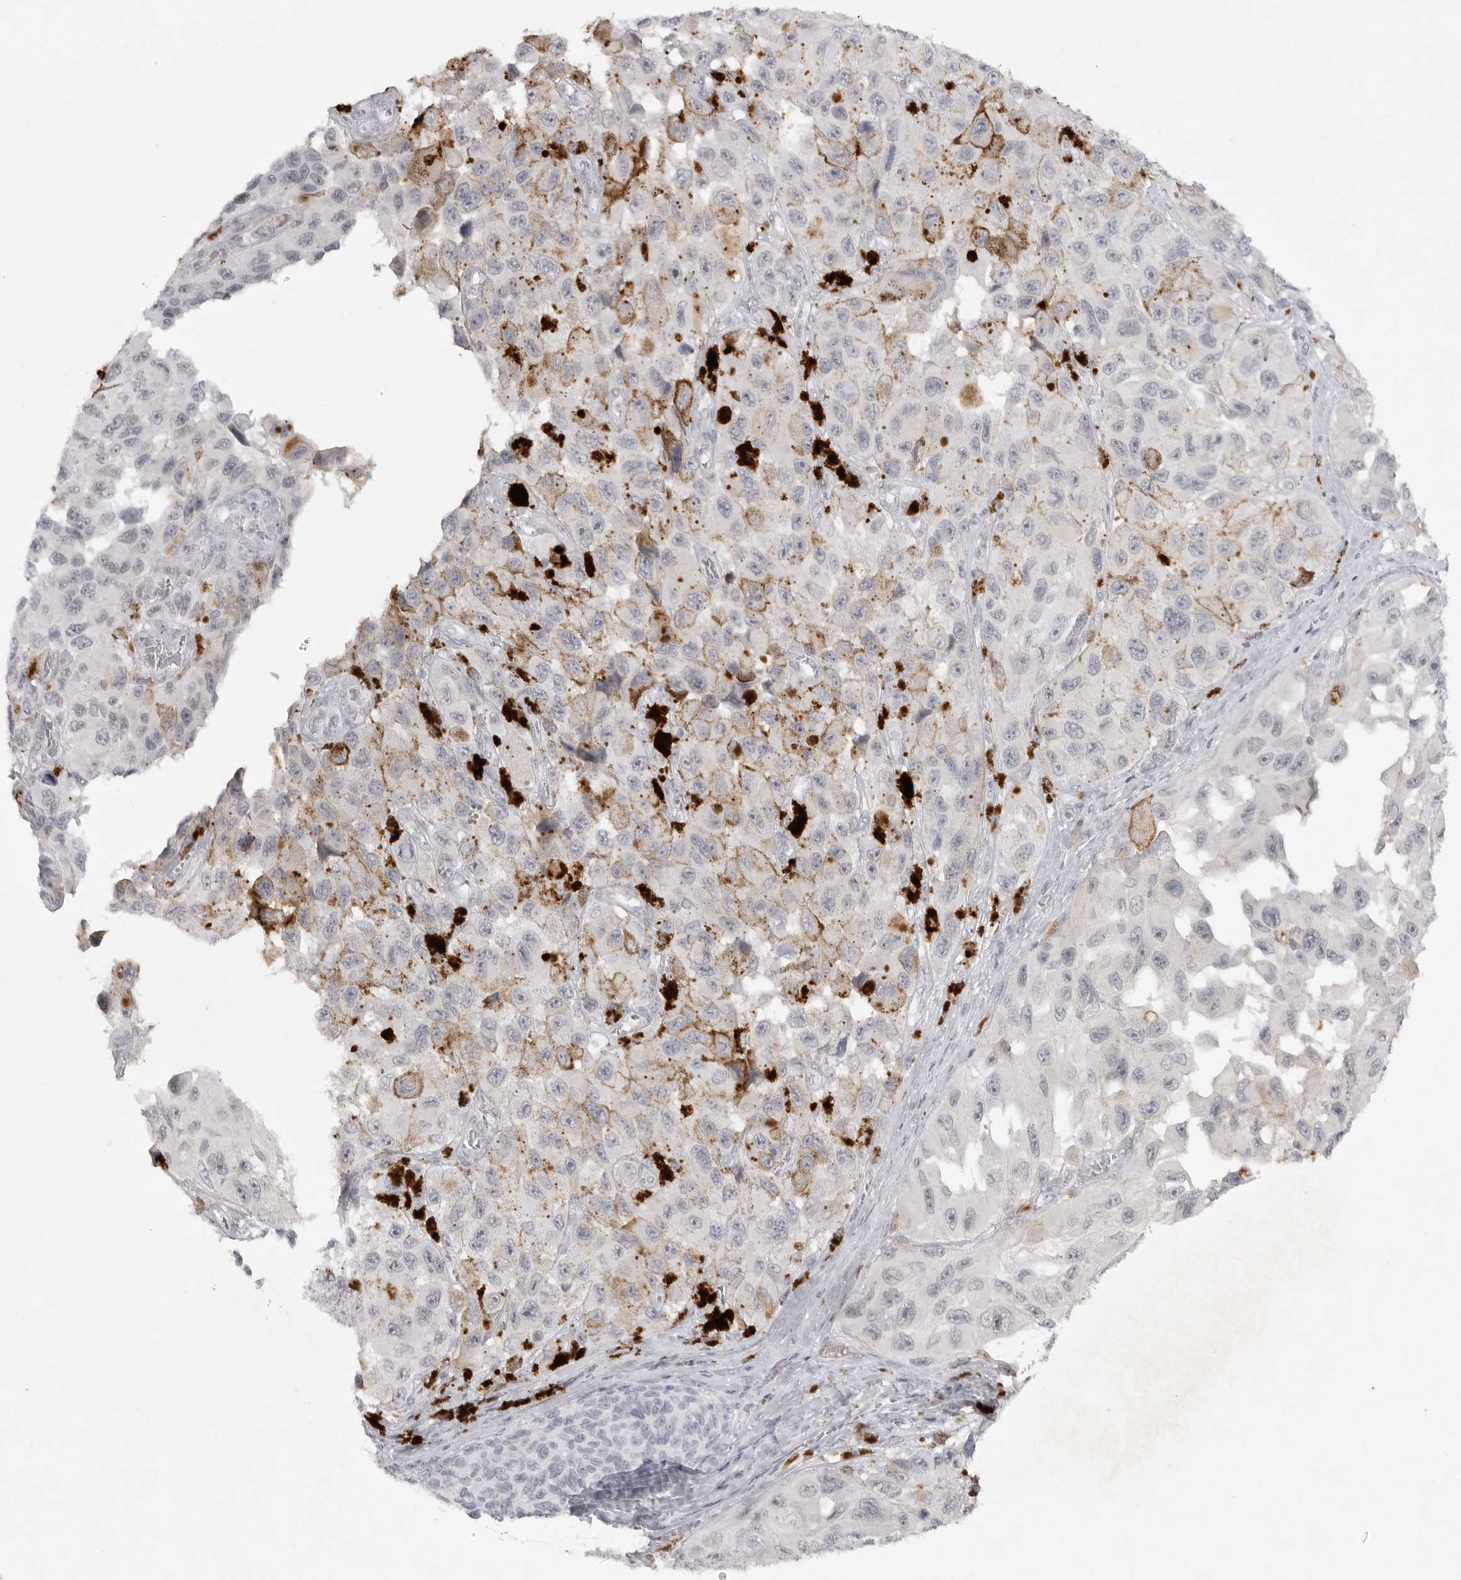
{"staining": {"intensity": "negative", "quantity": "none", "location": "none"}, "tissue": "melanoma", "cell_type": "Tumor cells", "image_type": "cancer", "snomed": [{"axis": "morphology", "description": "Malignant melanoma, NOS"}, {"axis": "topography", "description": "Skin"}], "caption": "Histopathology image shows no significant protein expression in tumor cells of melanoma.", "gene": "TCTN3", "patient": {"sex": "female", "age": 73}}